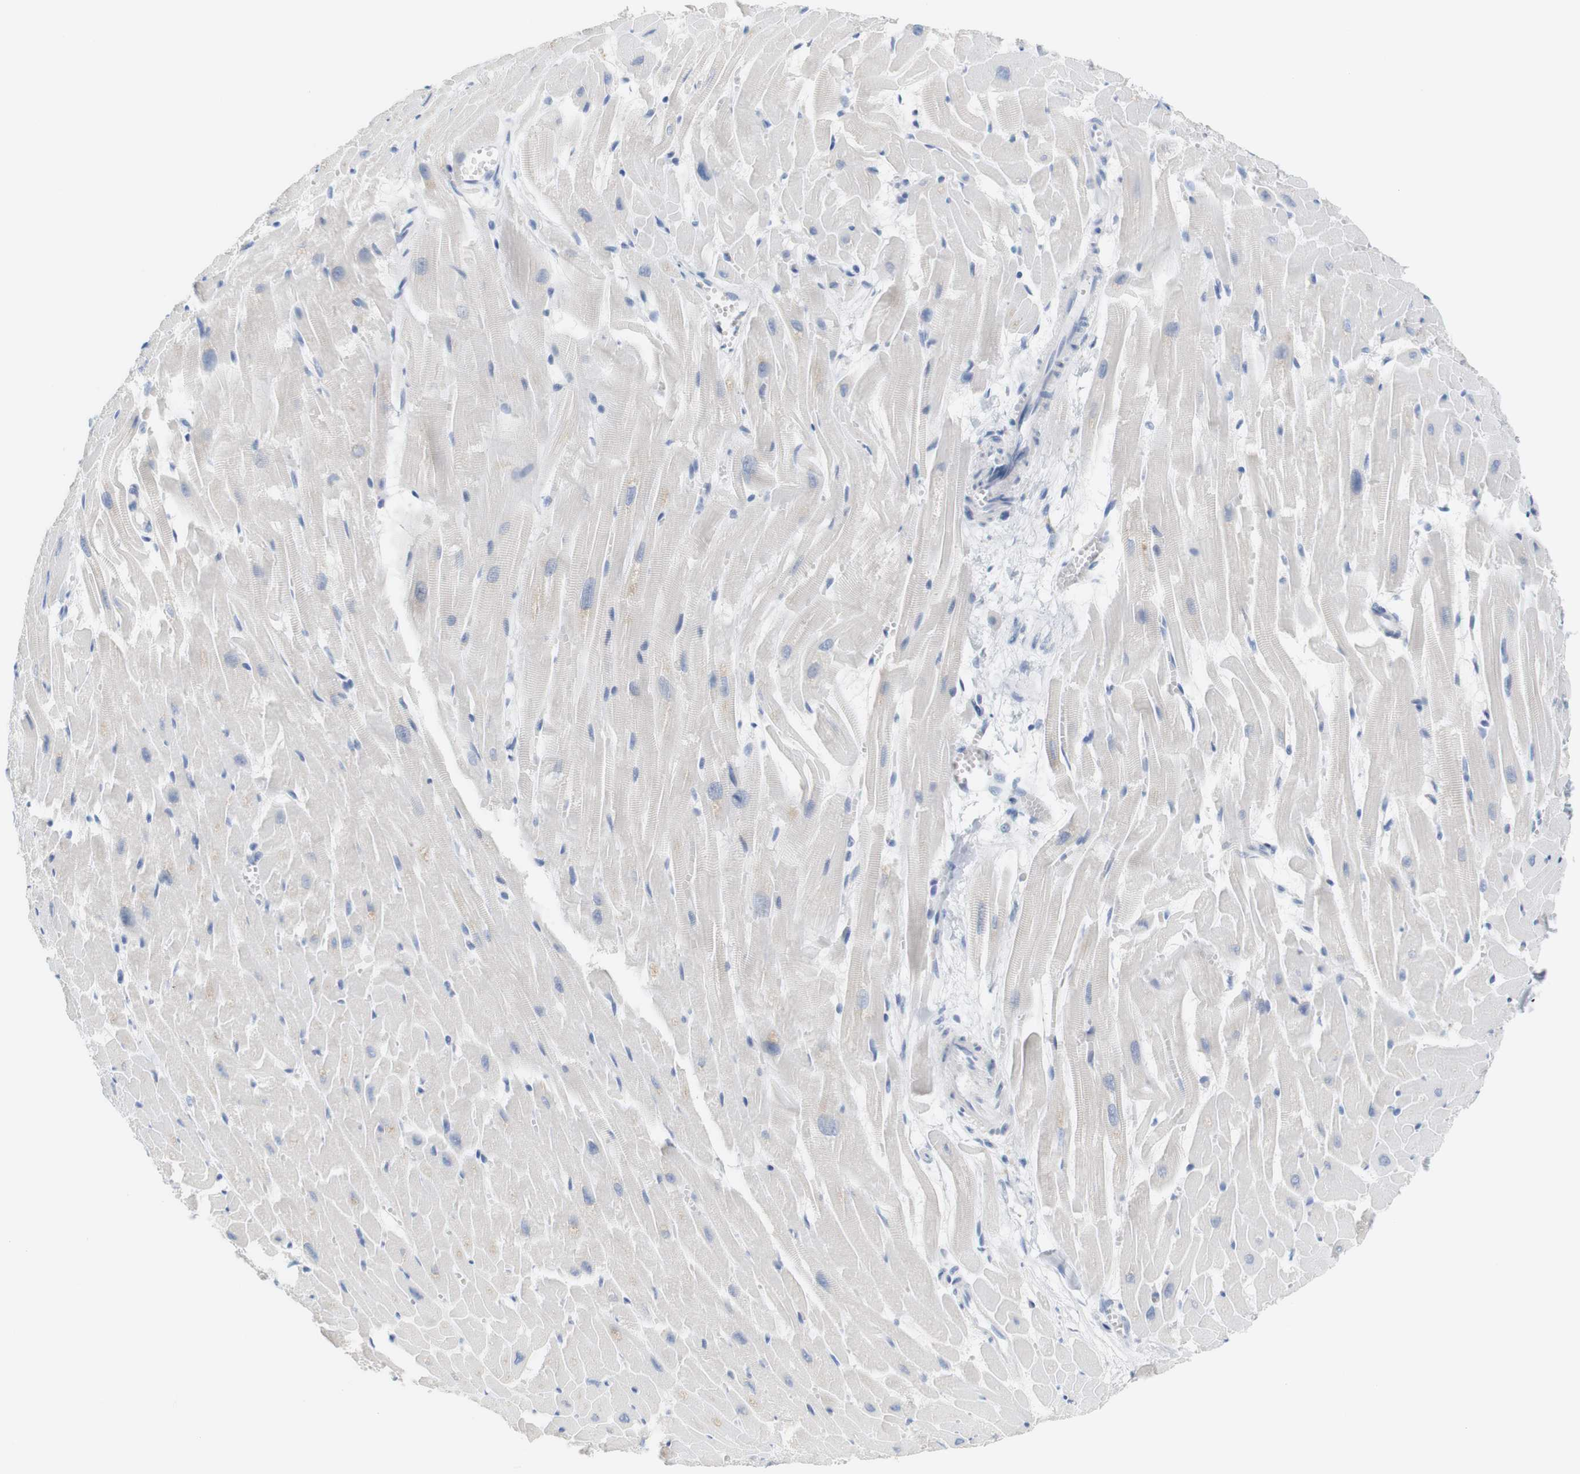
{"staining": {"intensity": "negative", "quantity": "none", "location": "none"}, "tissue": "heart muscle", "cell_type": "Cardiomyocytes", "image_type": "normal", "snomed": [{"axis": "morphology", "description": "Normal tissue, NOS"}, {"axis": "topography", "description": "Heart"}], "caption": "Cardiomyocytes are negative for protein expression in benign human heart muscle.", "gene": "RGS9", "patient": {"sex": "female", "age": 19}}